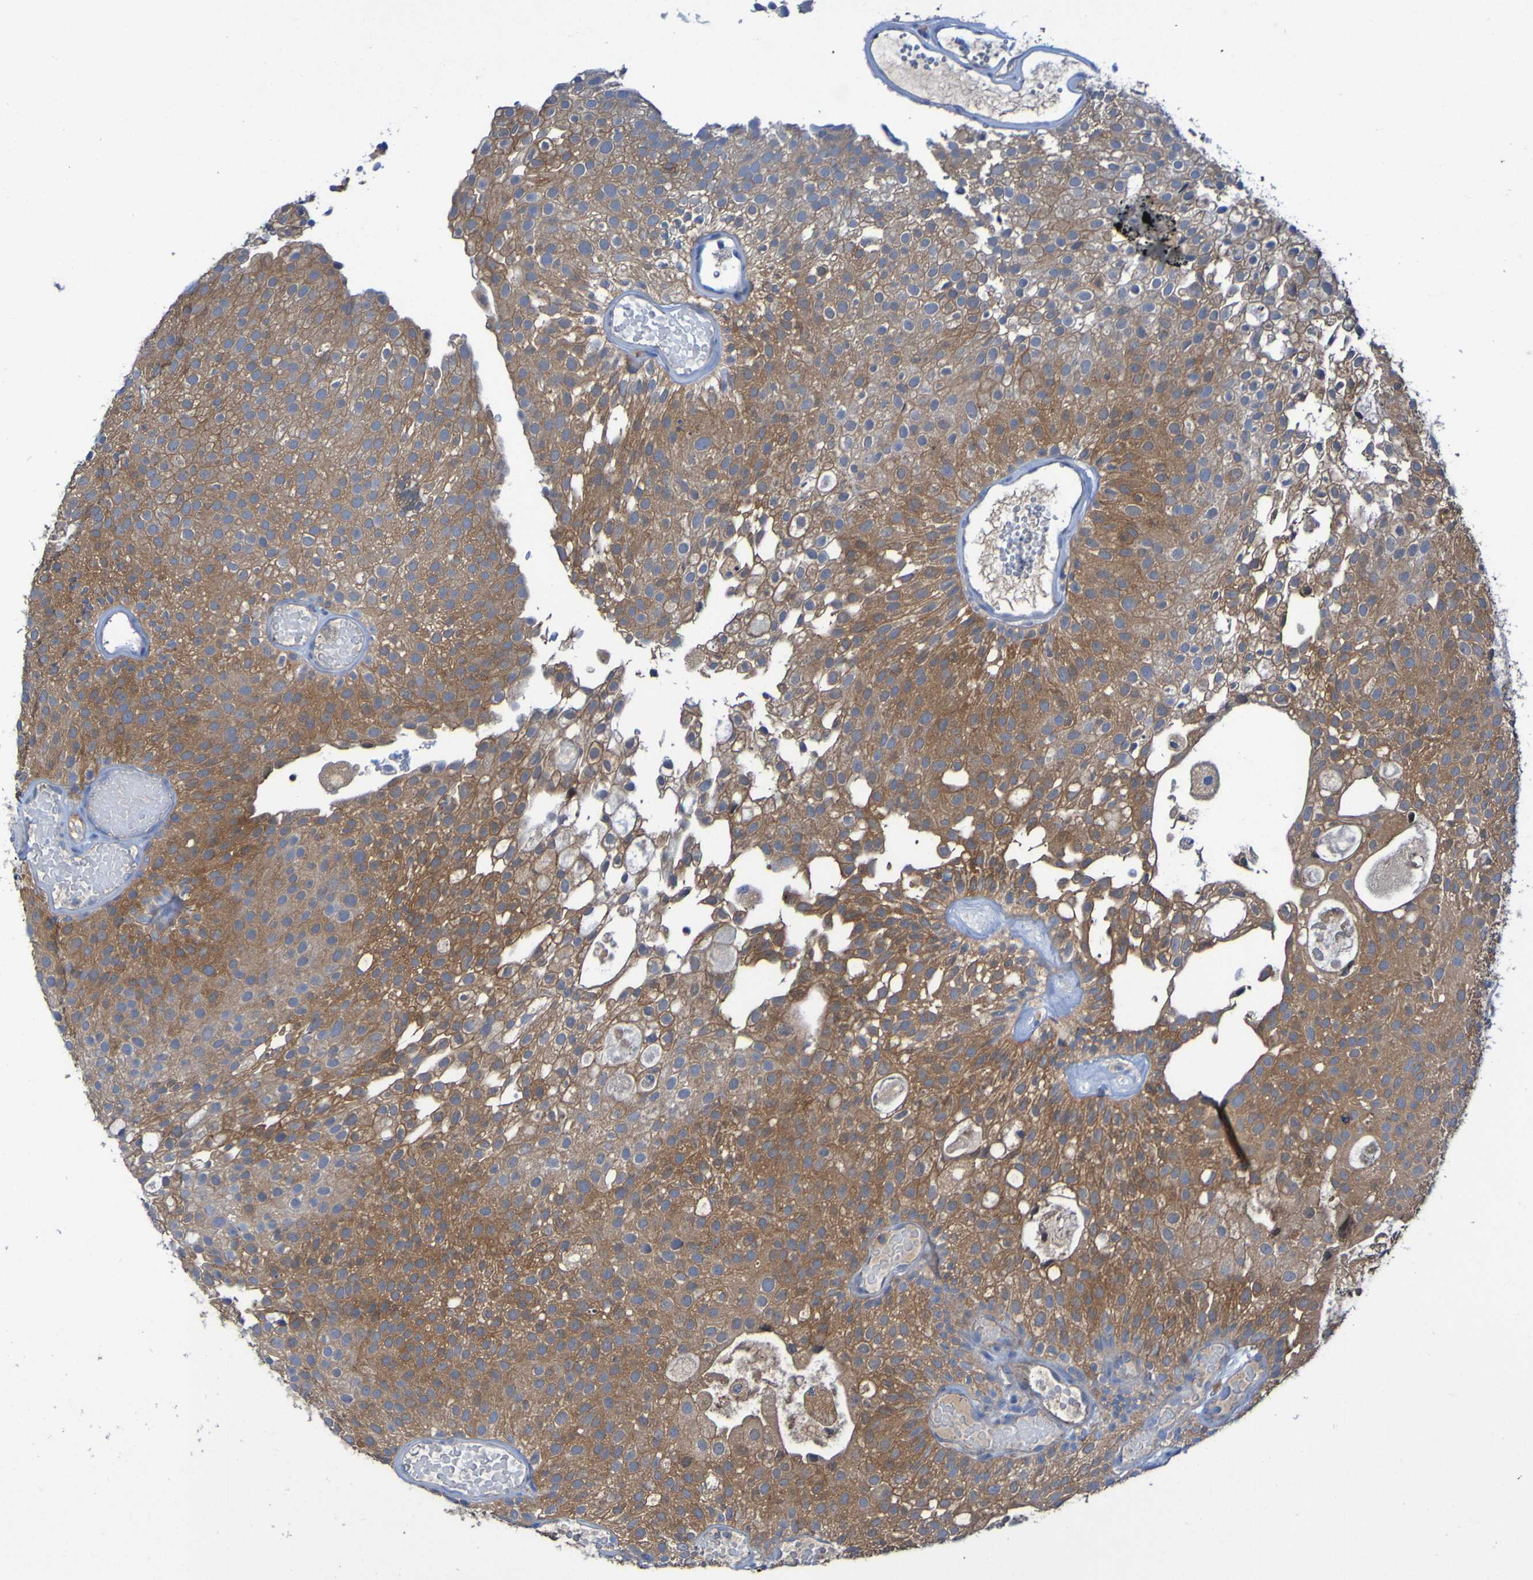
{"staining": {"intensity": "moderate", "quantity": ">75%", "location": "cytoplasmic/membranous"}, "tissue": "urothelial cancer", "cell_type": "Tumor cells", "image_type": "cancer", "snomed": [{"axis": "morphology", "description": "Urothelial carcinoma, Low grade"}, {"axis": "topography", "description": "Urinary bladder"}], "caption": "Tumor cells exhibit medium levels of moderate cytoplasmic/membranous positivity in about >75% of cells in human low-grade urothelial carcinoma. (DAB IHC, brown staining for protein, blue staining for nuclei).", "gene": "ARHGEF16", "patient": {"sex": "male", "age": 78}}